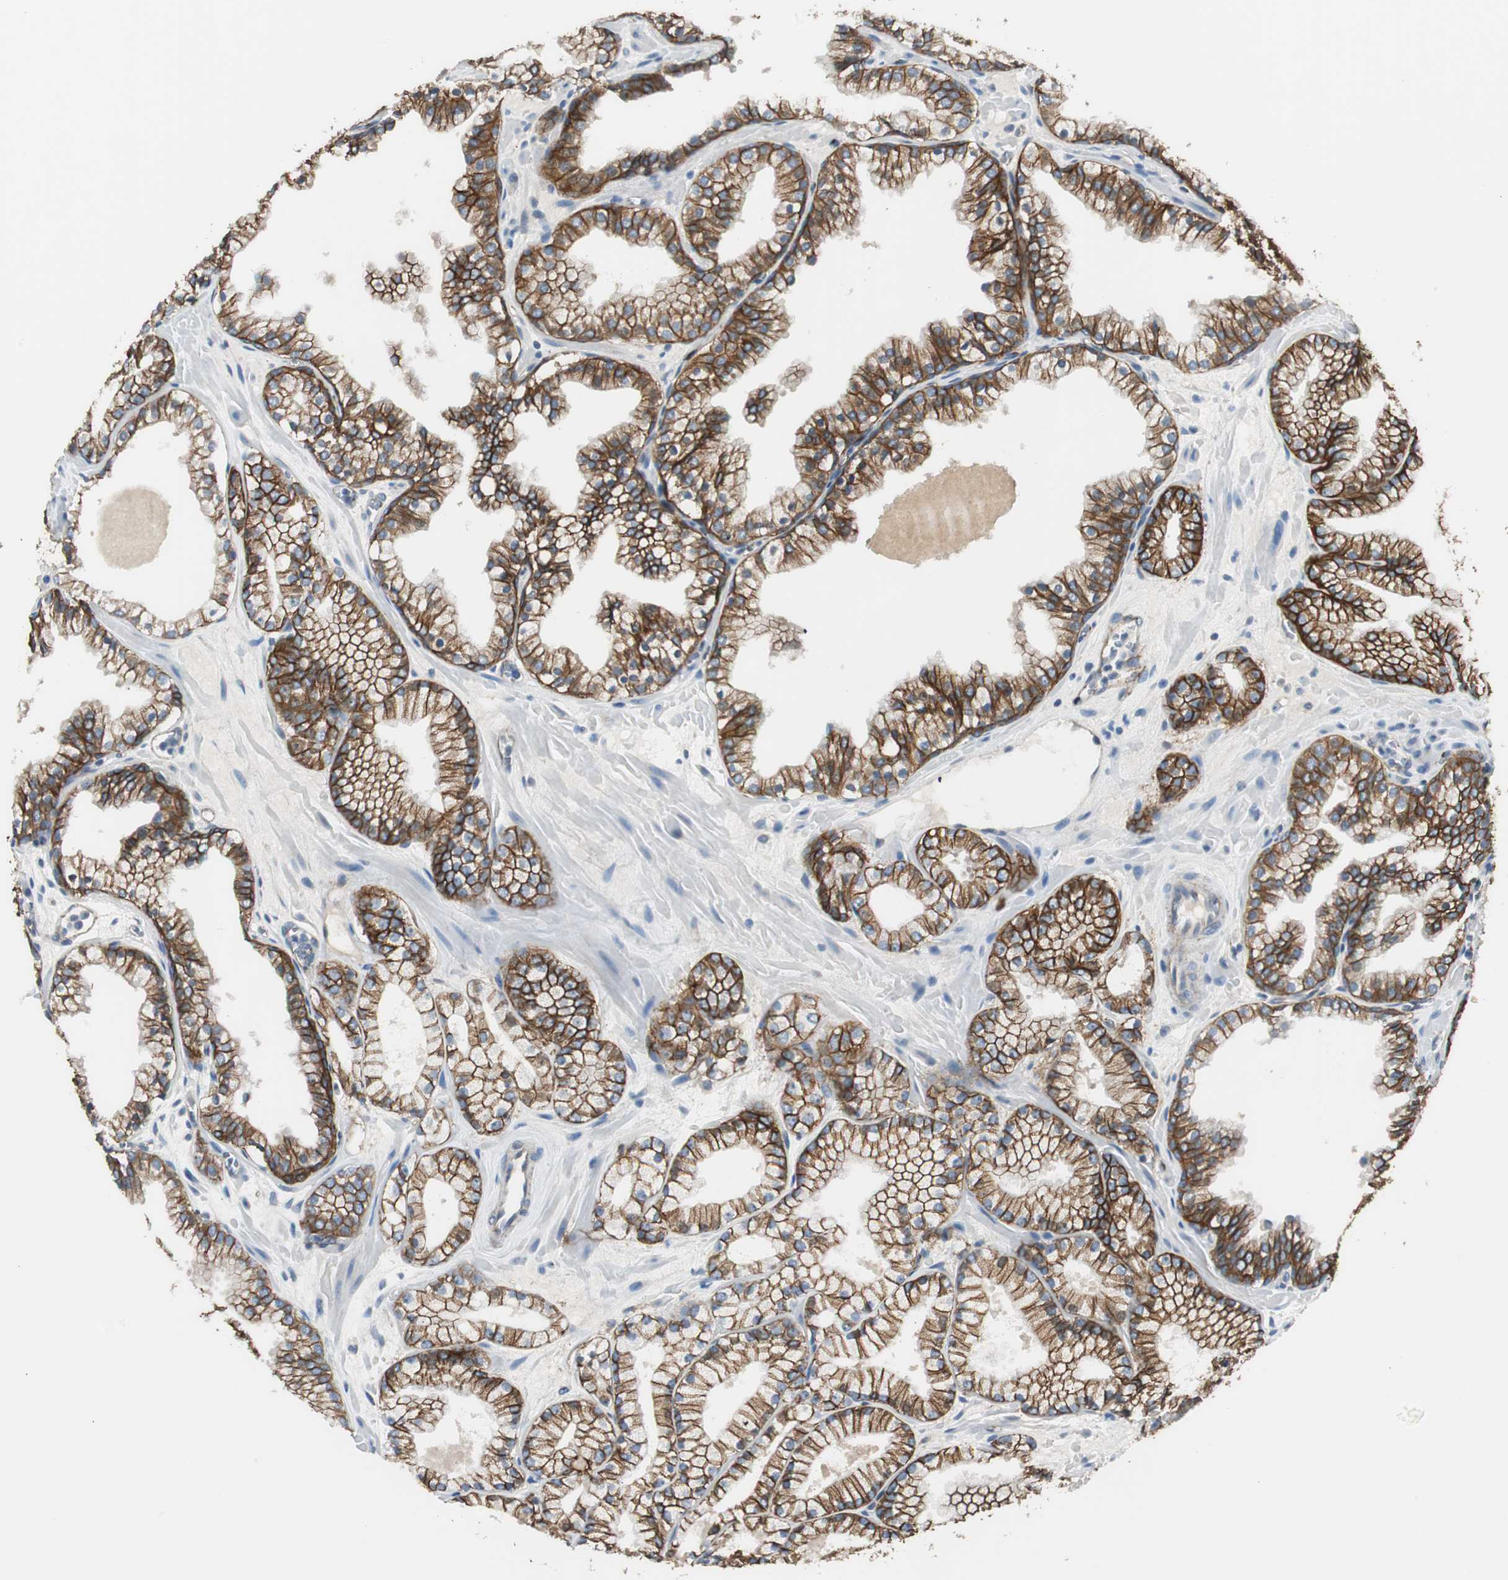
{"staining": {"intensity": "strong", "quantity": ">75%", "location": "cytoplasmic/membranous"}, "tissue": "prostate cancer", "cell_type": "Tumor cells", "image_type": "cancer", "snomed": [{"axis": "morphology", "description": "Adenocarcinoma, Low grade"}, {"axis": "topography", "description": "Prostate"}], "caption": "Prostate low-grade adenocarcinoma stained with DAB (3,3'-diaminobenzidine) IHC shows high levels of strong cytoplasmic/membranous positivity in approximately >75% of tumor cells. (brown staining indicates protein expression, while blue staining denotes nuclei).", "gene": "STXBP4", "patient": {"sex": "male", "age": 57}}